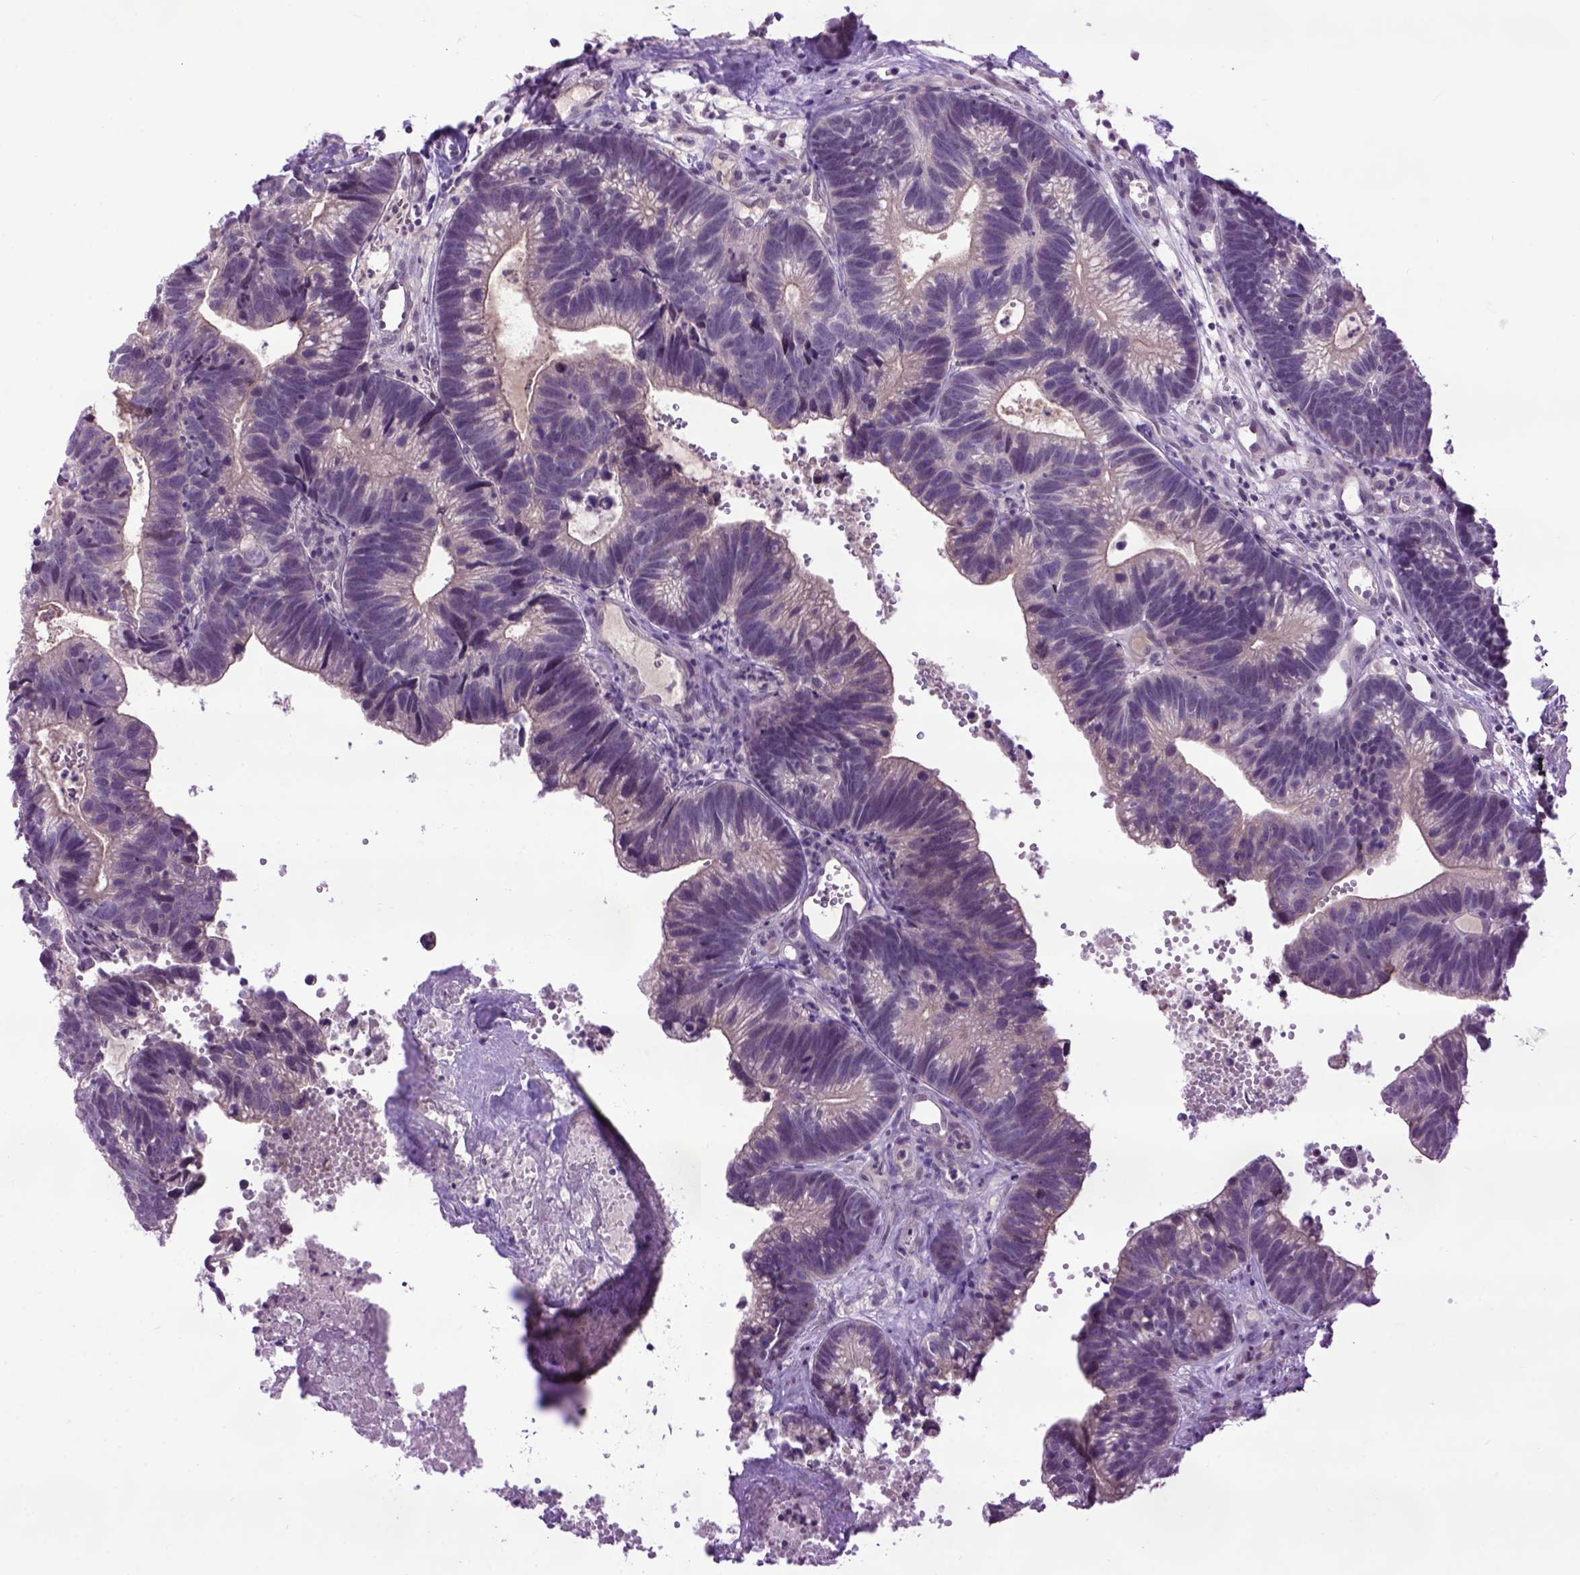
{"staining": {"intensity": "negative", "quantity": "none", "location": "none"}, "tissue": "head and neck cancer", "cell_type": "Tumor cells", "image_type": "cancer", "snomed": [{"axis": "morphology", "description": "Adenocarcinoma, NOS"}, {"axis": "topography", "description": "Head-Neck"}], "caption": "High power microscopy photomicrograph of an immunohistochemistry micrograph of adenocarcinoma (head and neck), revealing no significant positivity in tumor cells.", "gene": "EMILIN3", "patient": {"sex": "male", "age": 62}}